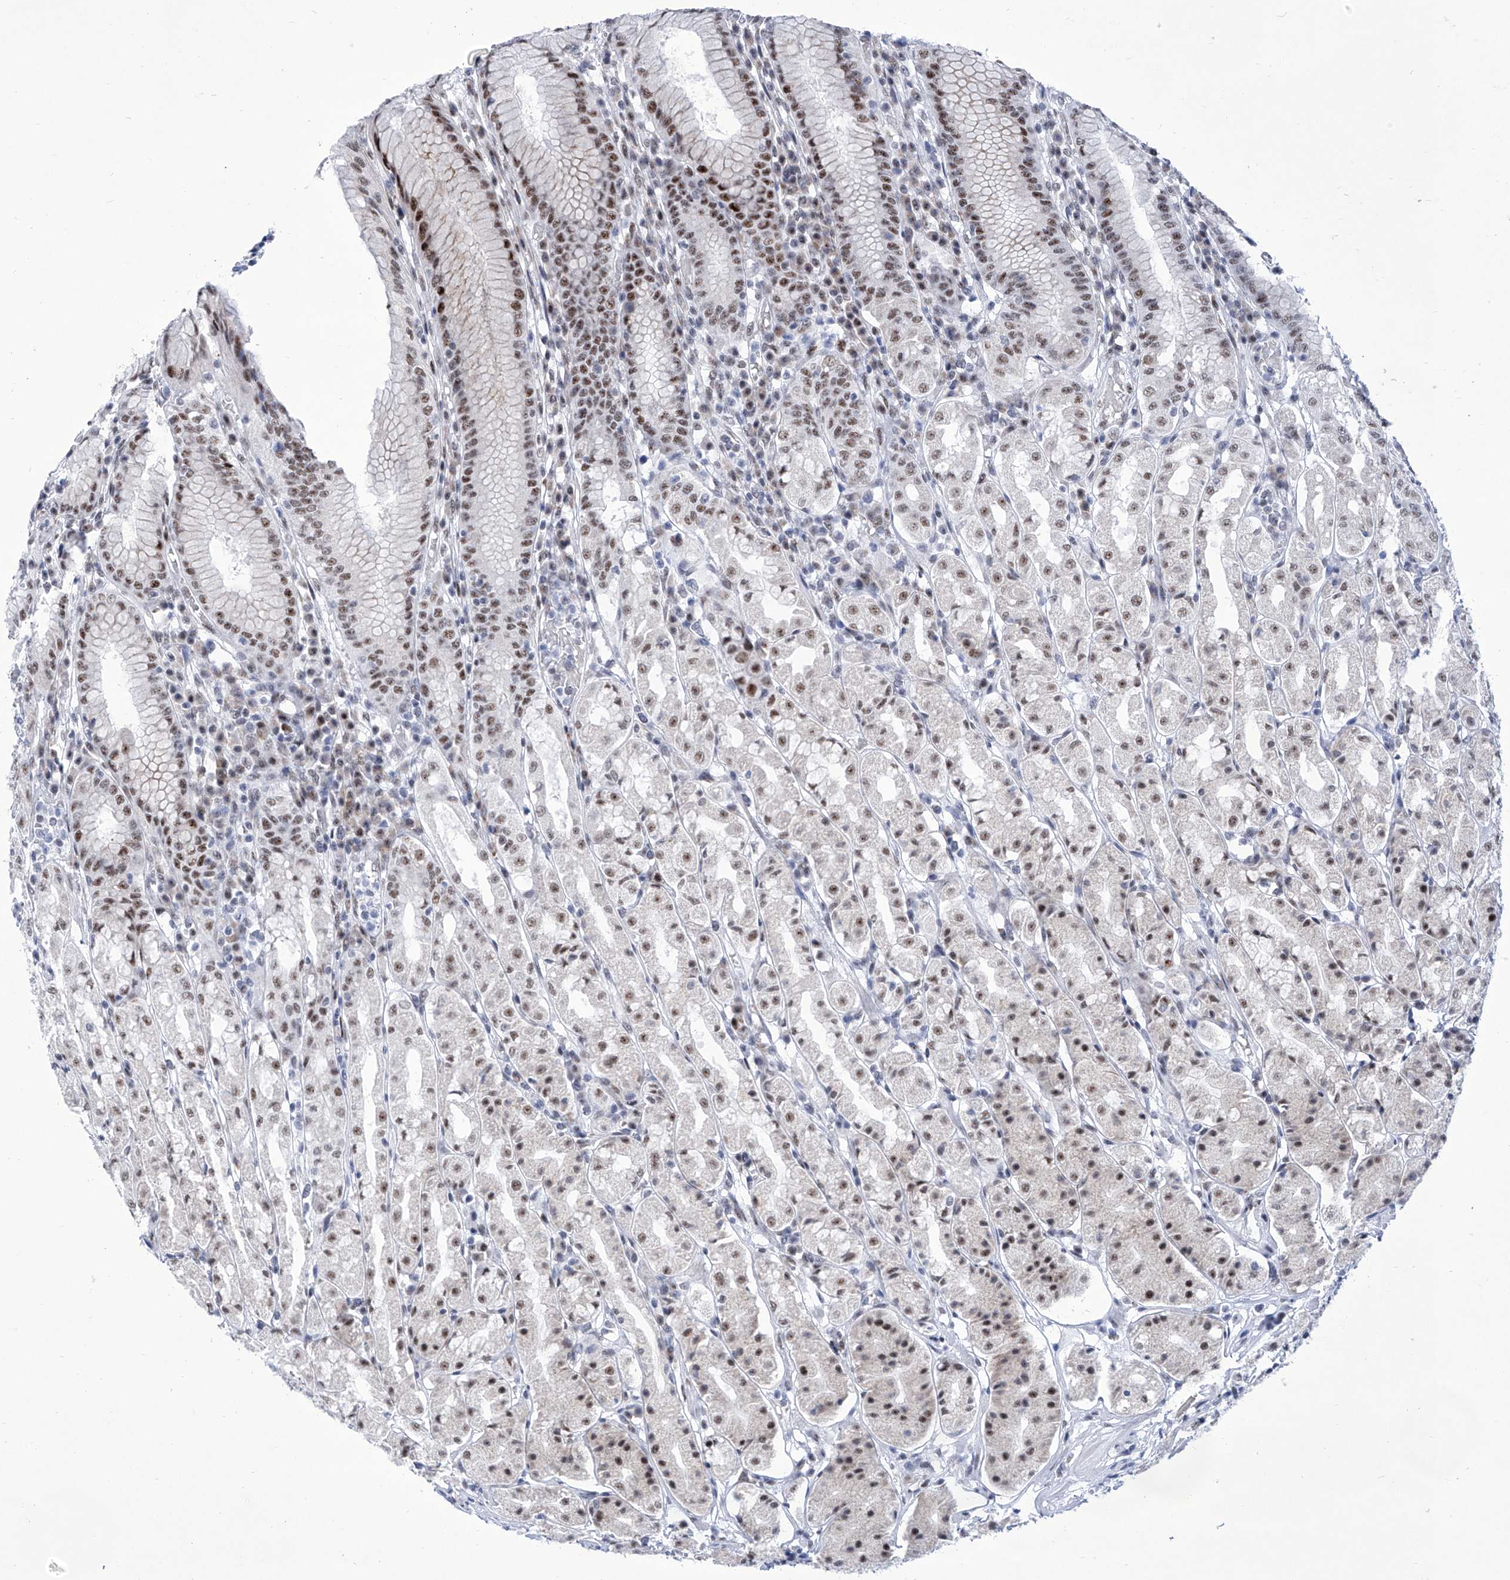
{"staining": {"intensity": "moderate", "quantity": "25%-75%", "location": "nuclear"}, "tissue": "stomach", "cell_type": "Glandular cells", "image_type": "normal", "snomed": [{"axis": "morphology", "description": "Normal tissue, NOS"}, {"axis": "topography", "description": "Stomach"}, {"axis": "topography", "description": "Stomach, lower"}], "caption": "Immunohistochemical staining of benign human stomach demonstrates moderate nuclear protein positivity in about 25%-75% of glandular cells.", "gene": "SART1", "patient": {"sex": "female", "age": 56}}